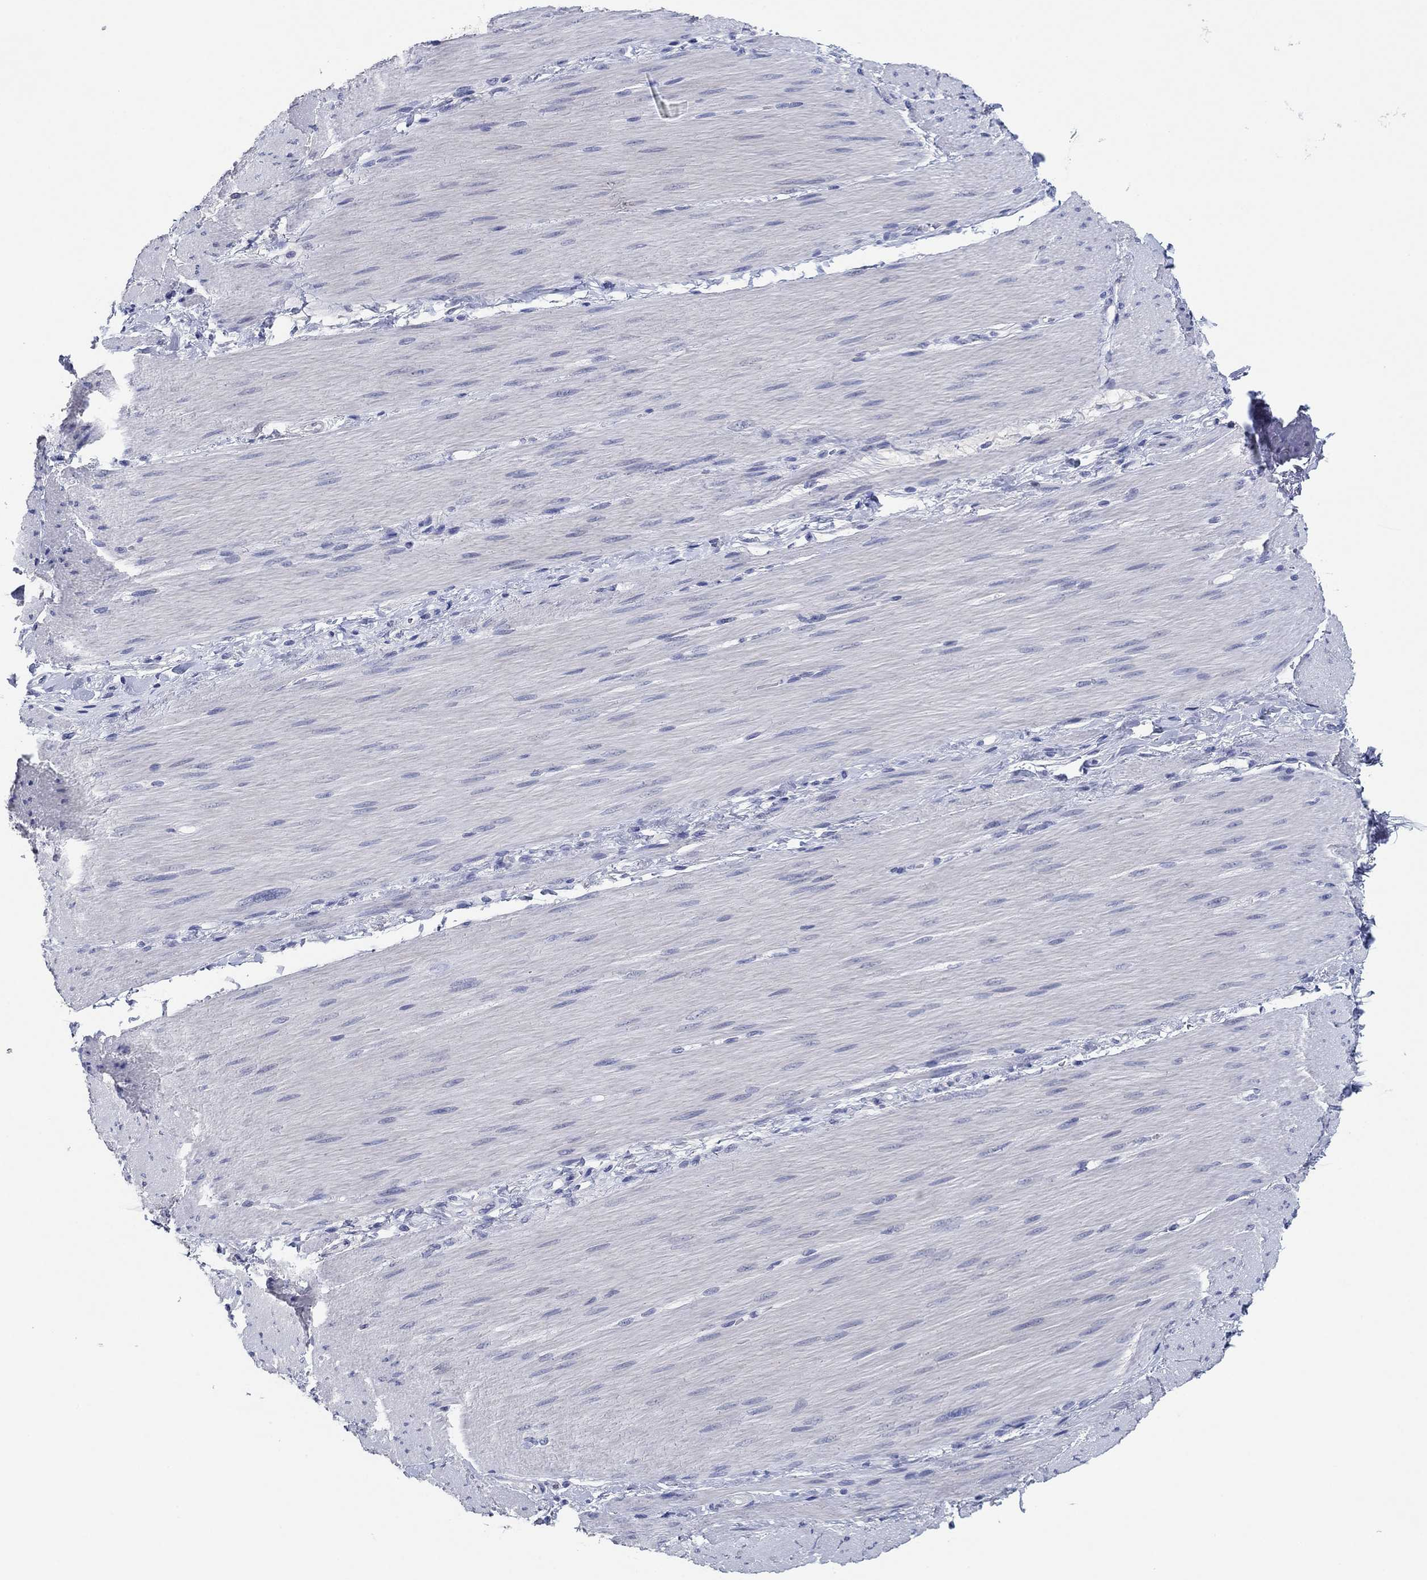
{"staining": {"intensity": "negative", "quantity": "none", "location": "none"}, "tissue": "adipose tissue", "cell_type": "Adipocytes", "image_type": "normal", "snomed": [{"axis": "morphology", "description": "Normal tissue, NOS"}, {"axis": "topography", "description": "Smooth muscle"}, {"axis": "topography", "description": "Duodenum"}, {"axis": "topography", "description": "Peripheral nerve tissue"}], "caption": "This micrograph is of unremarkable adipose tissue stained with IHC to label a protein in brown with the nuclei are counter-stained blue. There is no staining in adipocytes.", "gene": "POU5F1", "patient": {"sex": "female", "age": 61}}